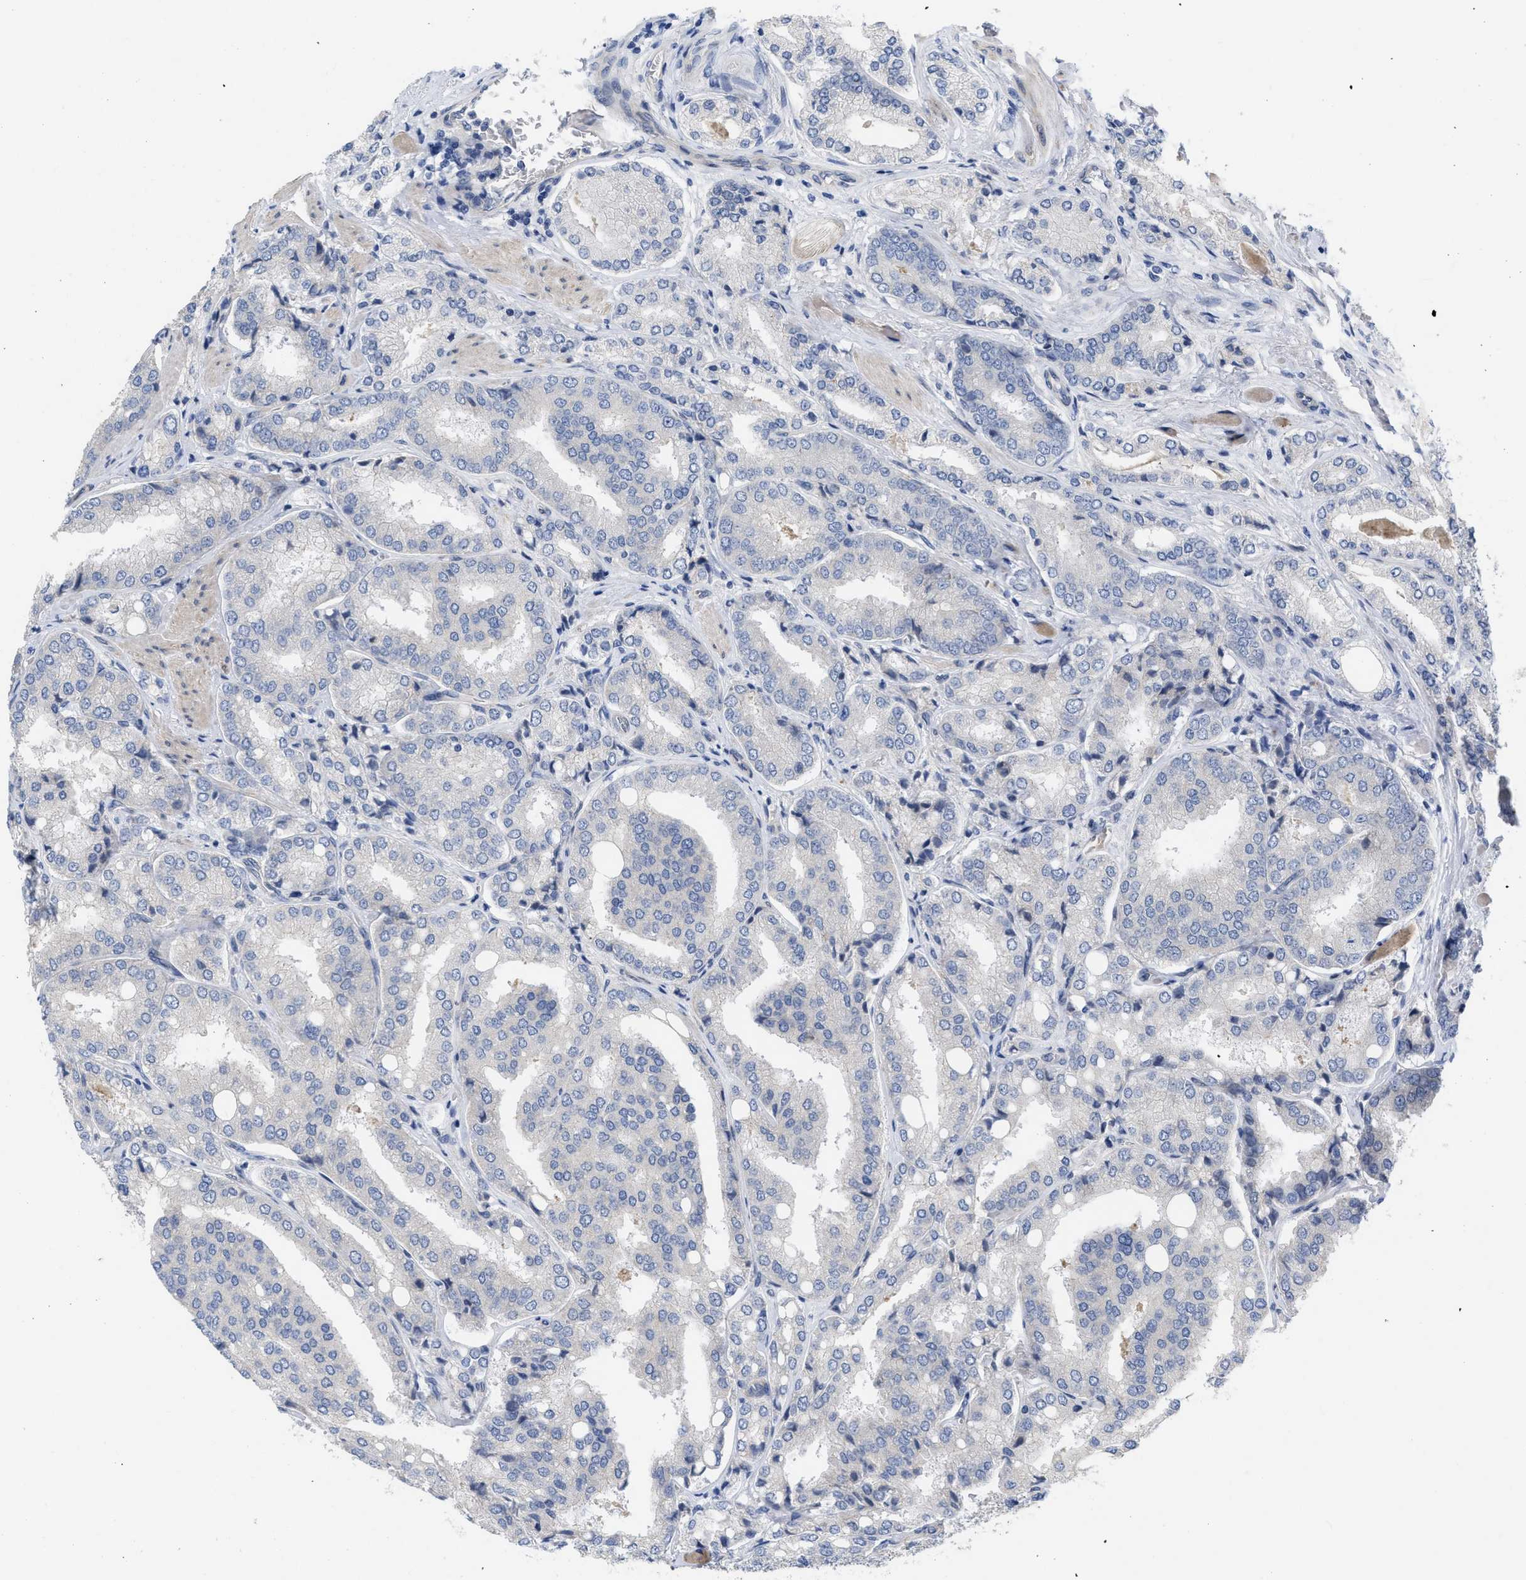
{"staining": {"intensity": "negative", "quantity": "none", "location": "none"}, "tissue": "prostate cancer", "cell_type": "Tumor cells", "image_type": "cancer", "snomed": [{"axis": "morphology", "description": "Adenocarcinoma, High grade"}, {"axis": "topography", "description": "Prostate"}], "caption": "Tumor cells are negative for protein expression in human prostate adenocarcinoma (high-grade).", "gene": "NDEL1", "patient": {"sex": "male", "age": 50}}